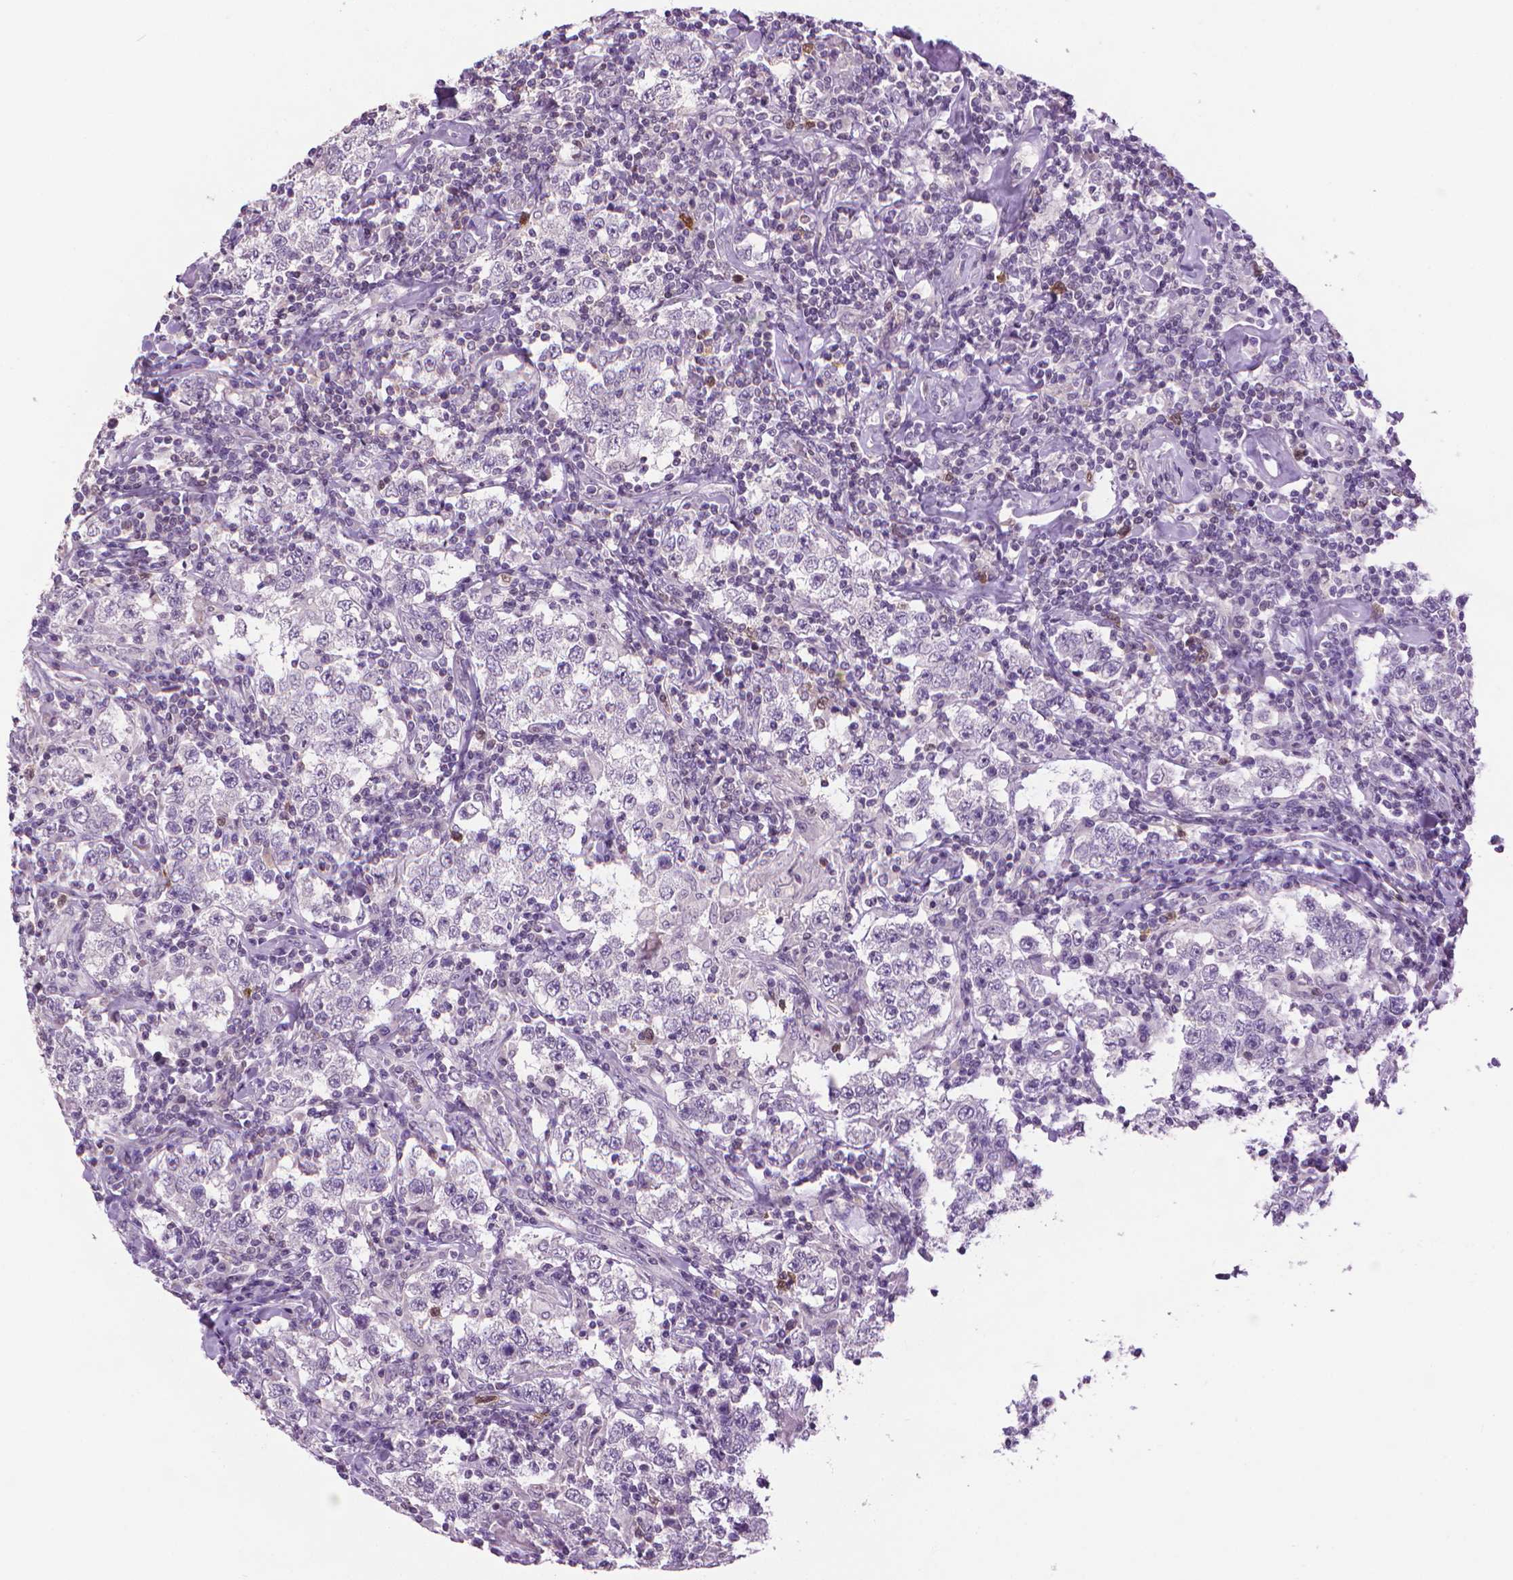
{"staining": {"intensity": "negative", "quantity": "none", "location": "none"}, "tissue": "testis cancer", "cell_type": "Tumor cells", "image_type": "cancer", "snomed": [{"axis": "morphology", "description": "Seminoma, NOS"}, {"axis": "morphology", "description": "Carcinoma, Embryonal, NOS"}, {"axis": "topography", "description": "Testis"}], "caption": "DAB immunohistochemical staining of testis cancer demonstrates no significant positivity in tumor cells. (DAB immunohistochemistry (IHC) visualized using brightfield microscopy, high magnification).", "gene": "CDKN2D", "patient": {"sex": "male", "age": 41}}